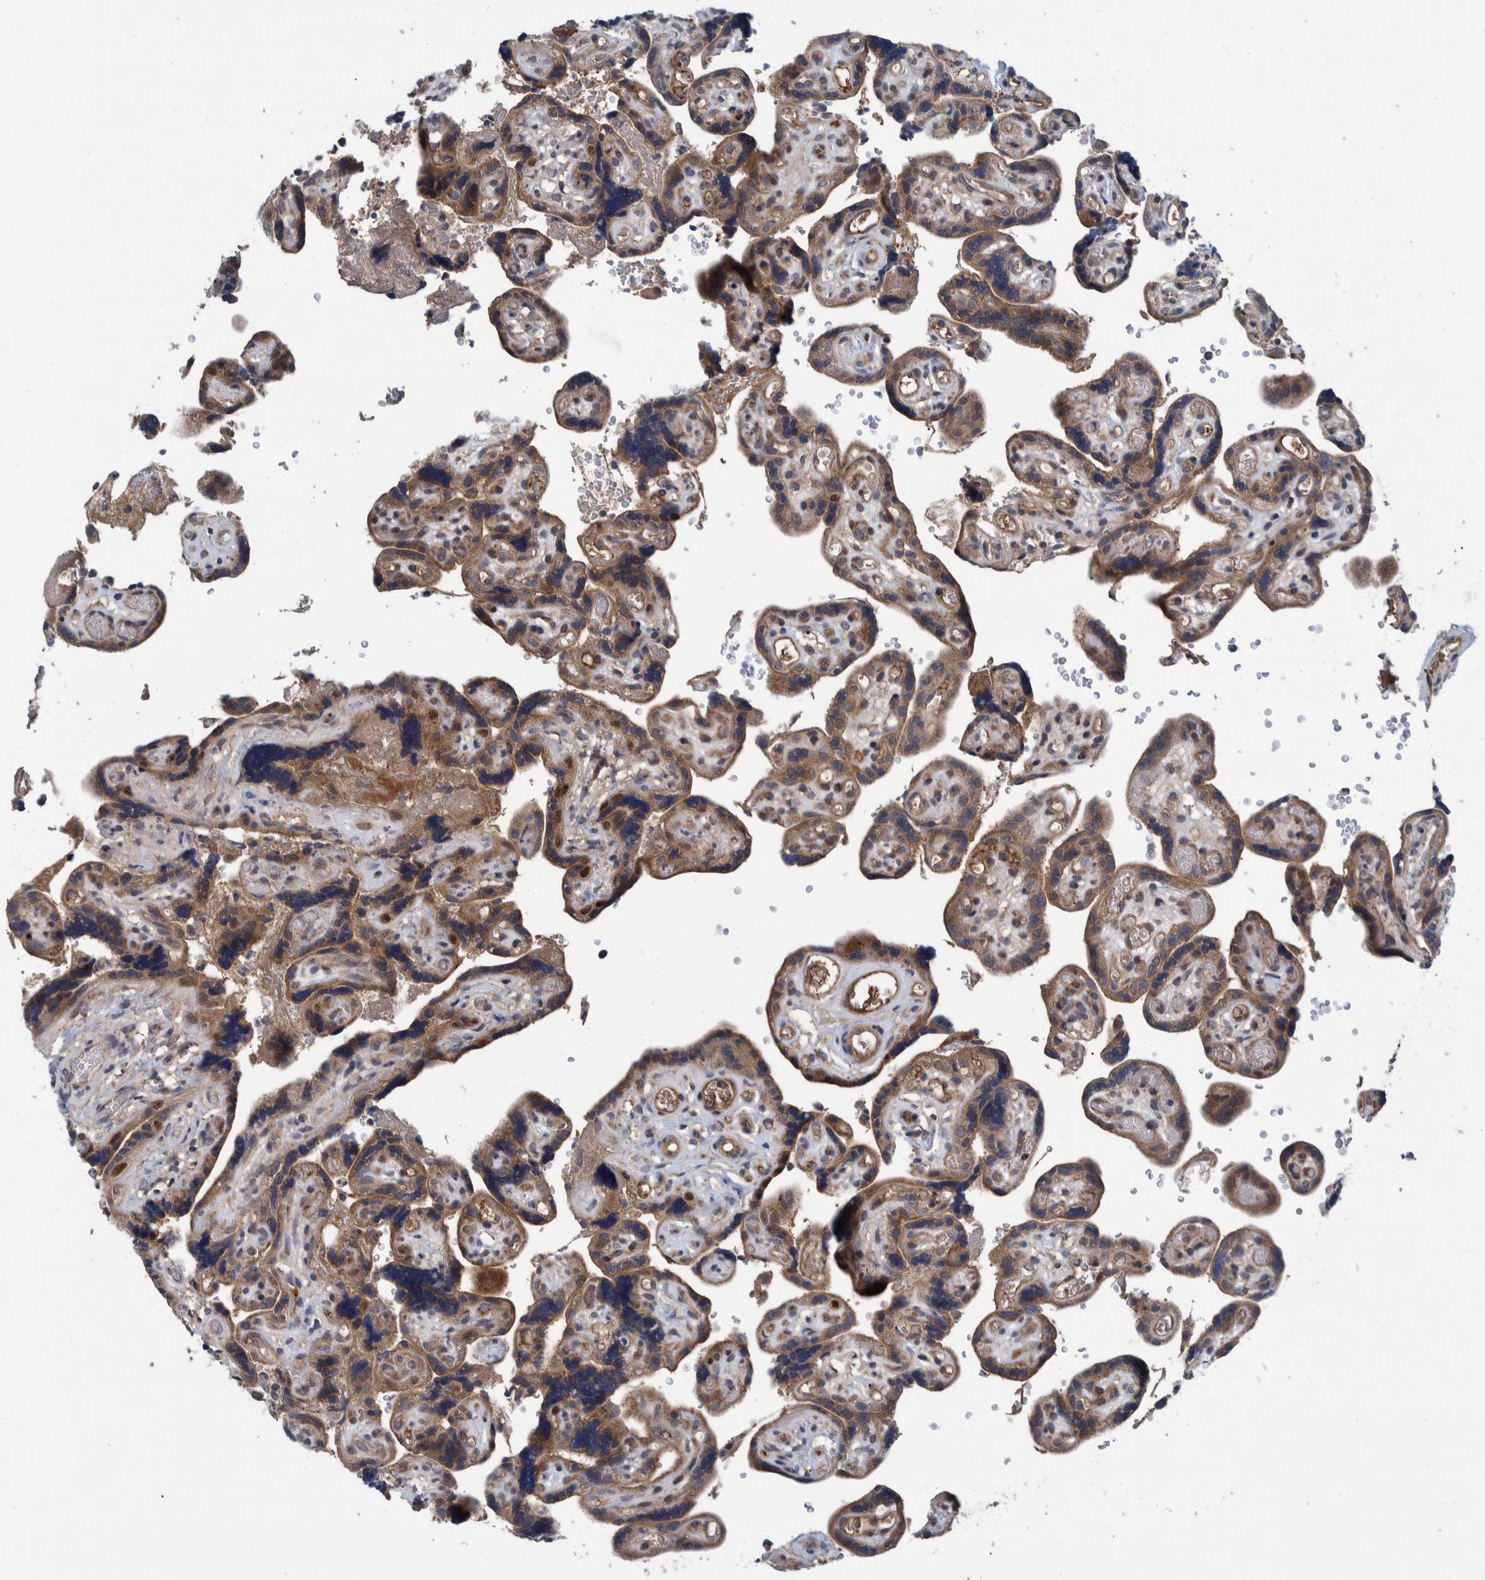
{"staining": {"intensity": "moderate", "quantity": ">75%", "location": "cytoplasmic/membranous"}, "tissue": "placenta", "cell_type": "Decidual cells", "image_type": "normal", "snomed": [{"axis": "morphology", "description": "Normal tissue, NOS"}, {"axis": "topography", "description": "Placenta"}], "caption": "Brown immunohistochemical staining in benign human placenta demonstrates moderate cytoplasmic/membranous positivity in approximately >75% of decidual cells. (DAB = brown stain, brightfield microscopy at high magnification).", "gene": "ITIH3", "patient": {"sex": "female", "age": 30}}